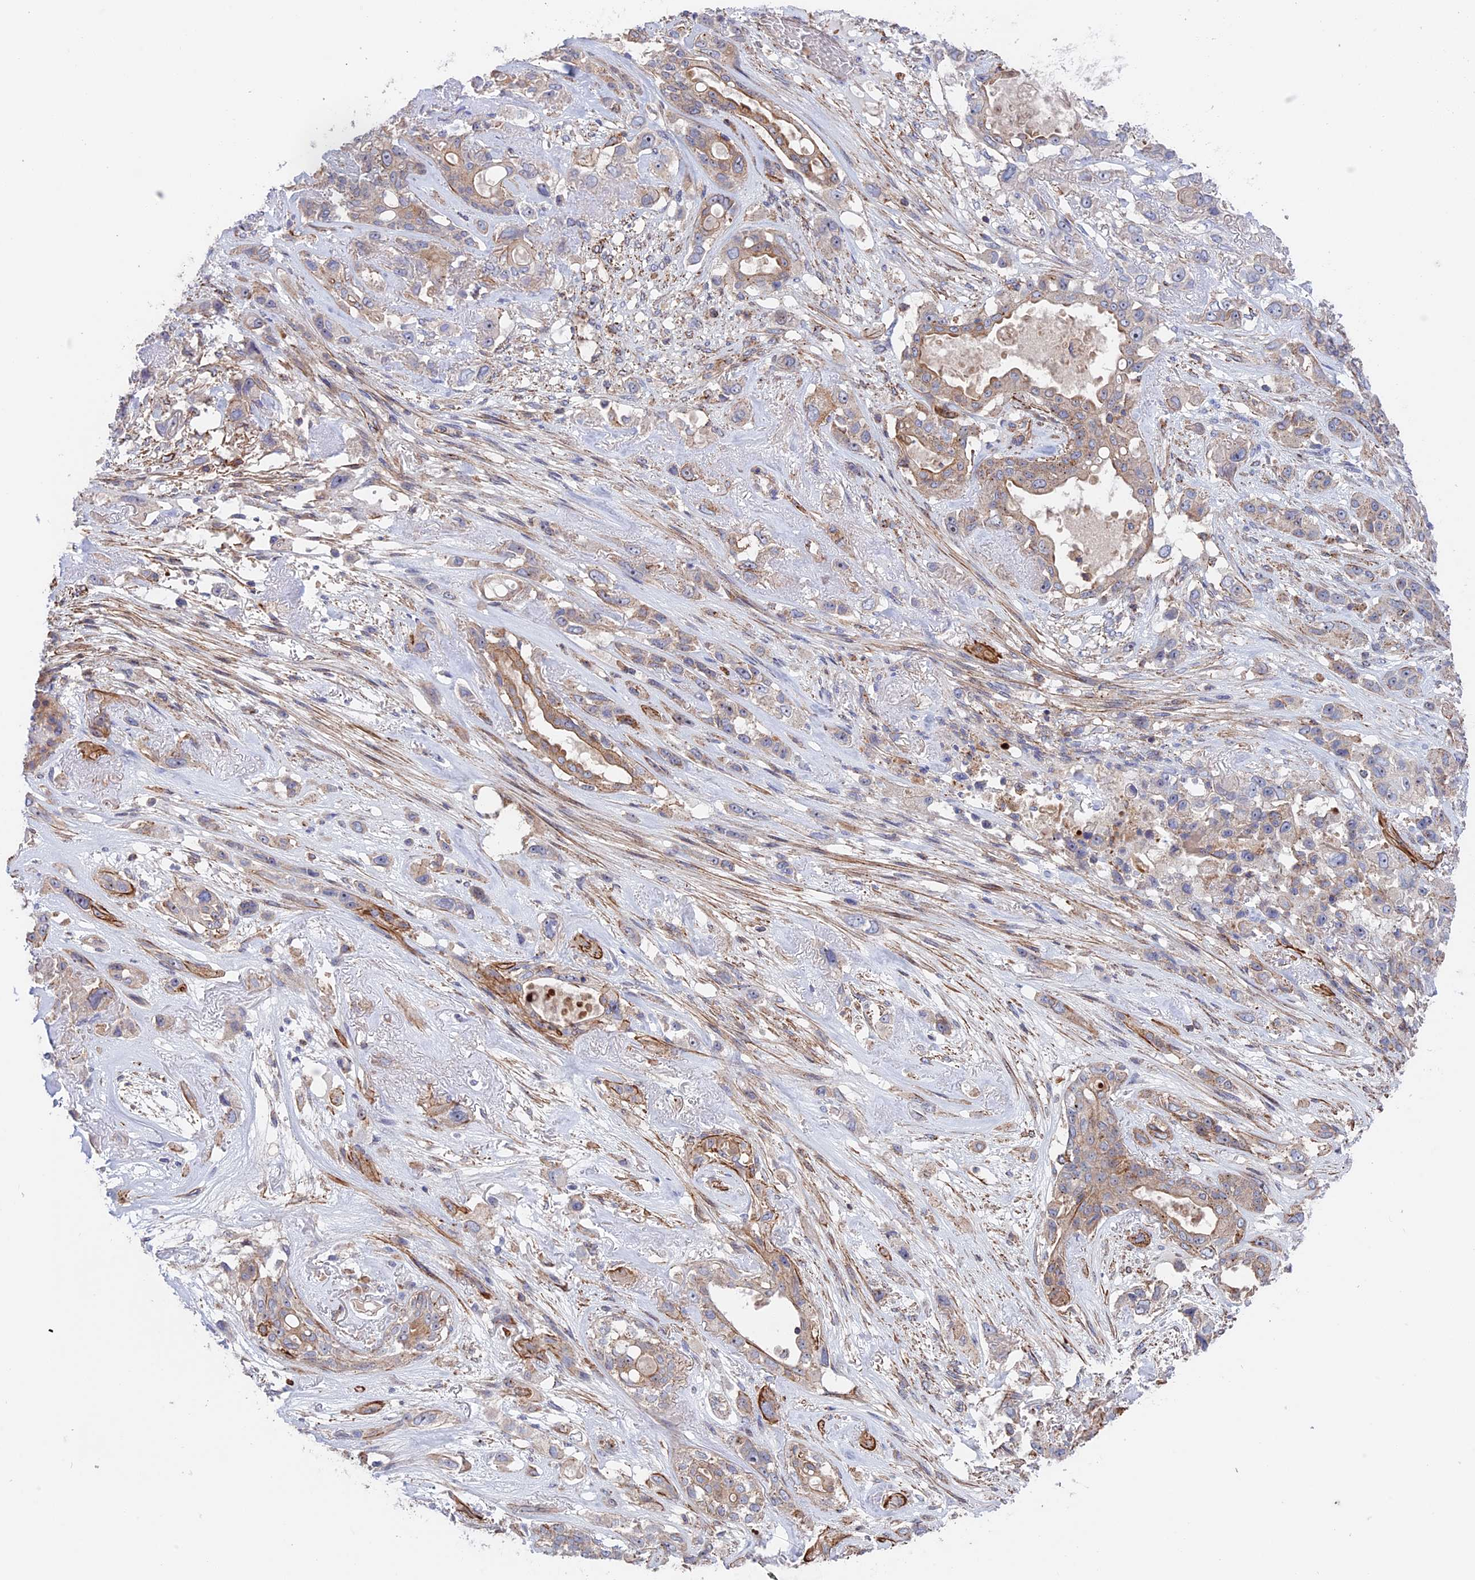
{"staining": {"intensity": "weak", "quantity": "<25%", "location": "cytoplasmic/membranous"}, "tissue": "lung cancer", "cell_type": "Tumor cells", "image_type": "cancer", "snomed": [{"axis": "morphology", "description": "Squamous cell carcinoma, NOS"}, {"axis": "topography", "description": "Lung"}], "caption": "Immunohistochemistry (IHC) of human lung squamous cell carcinoma reveals no positivity in tumor cells. Nuclei are stained in blue.", "gene": "LYPD5", "patient": {"sex": "female", "age": 70}}